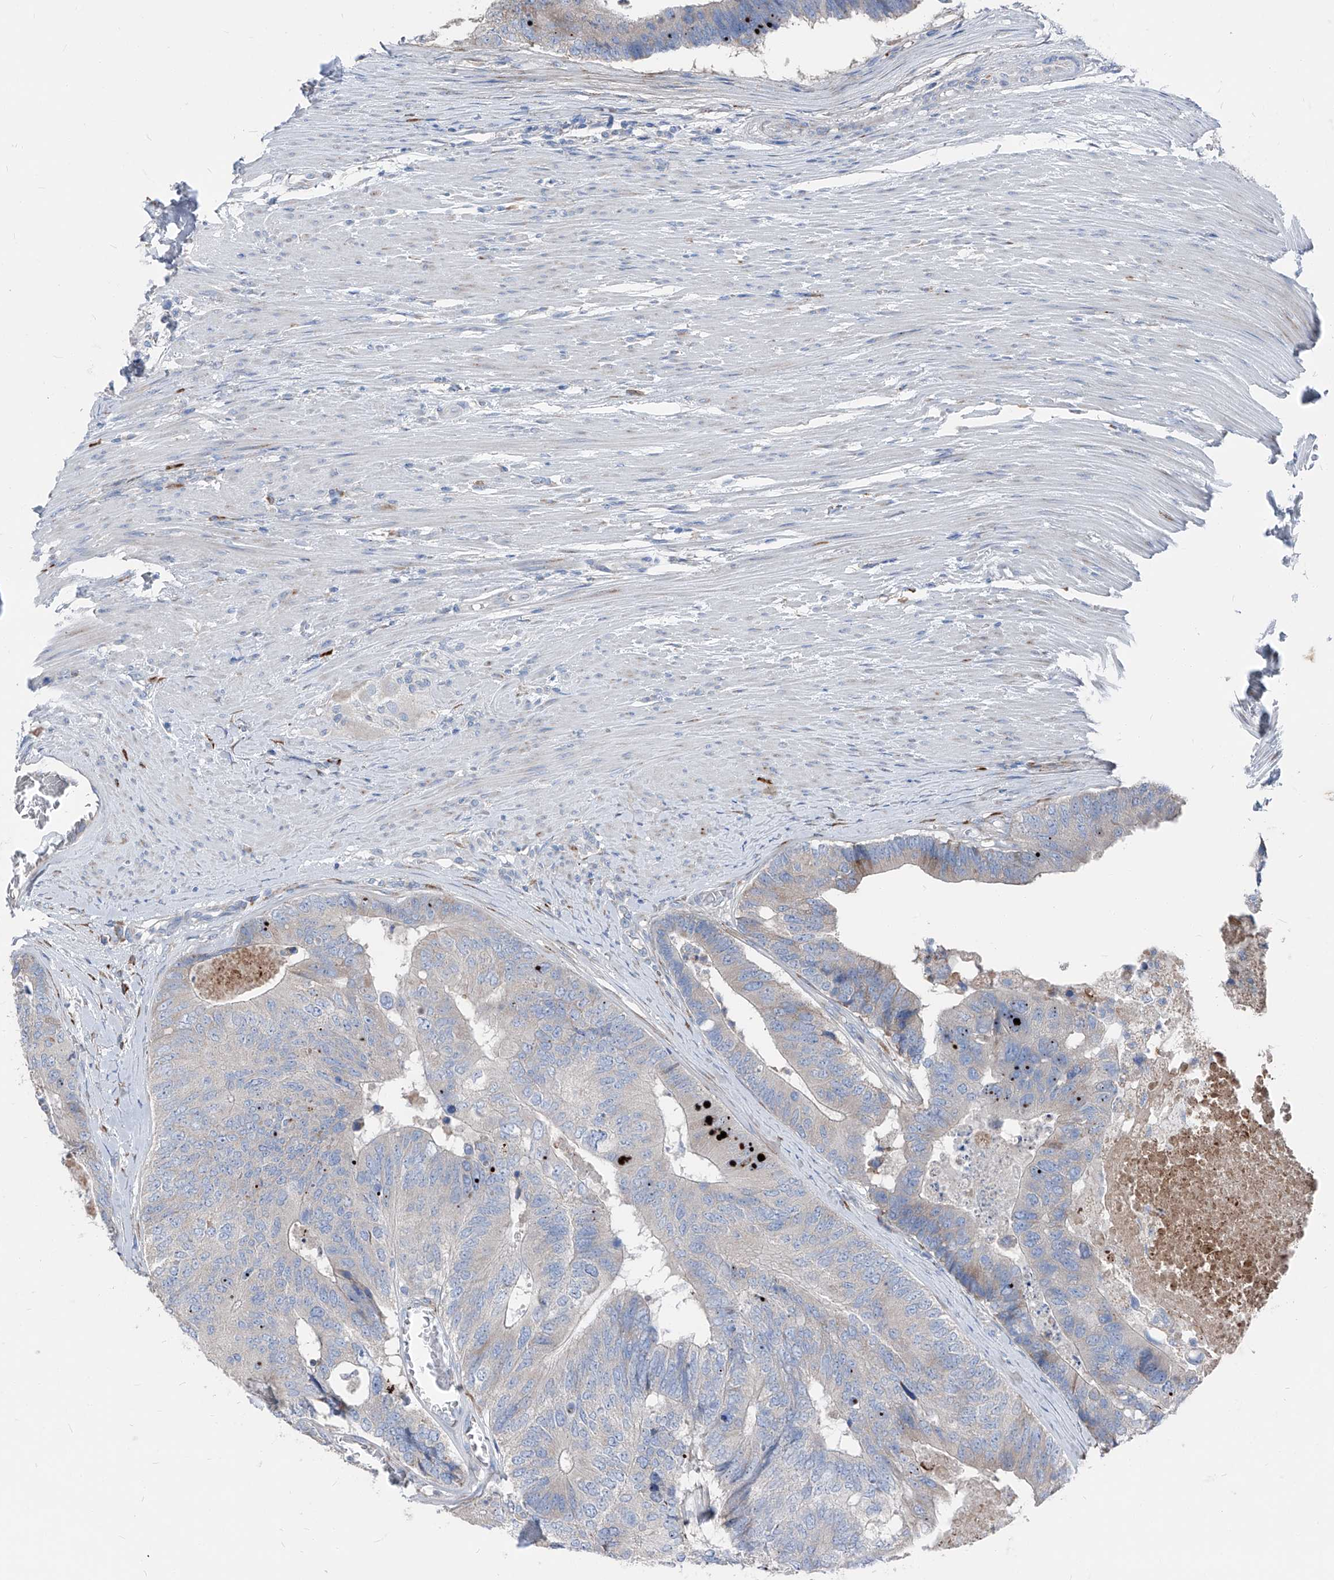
{"staining": {"intensity": "negative", "quantity": "none", "location": "none"}, "tissue": "colorectal cancer", "cell_type": "Tumor cells", "image_type": "cancer", "snomed": [{"axis": "morphology", "description": "Adenocarcinoma, NOS"}, {"axis": "topography", "description": "Colon"}], "caption": "The photomicrograph reveals no significant expression in tumor cells of colorectal cancer.", "gene": "IFI27", "patient": {"sex": "female", "age": 67}}